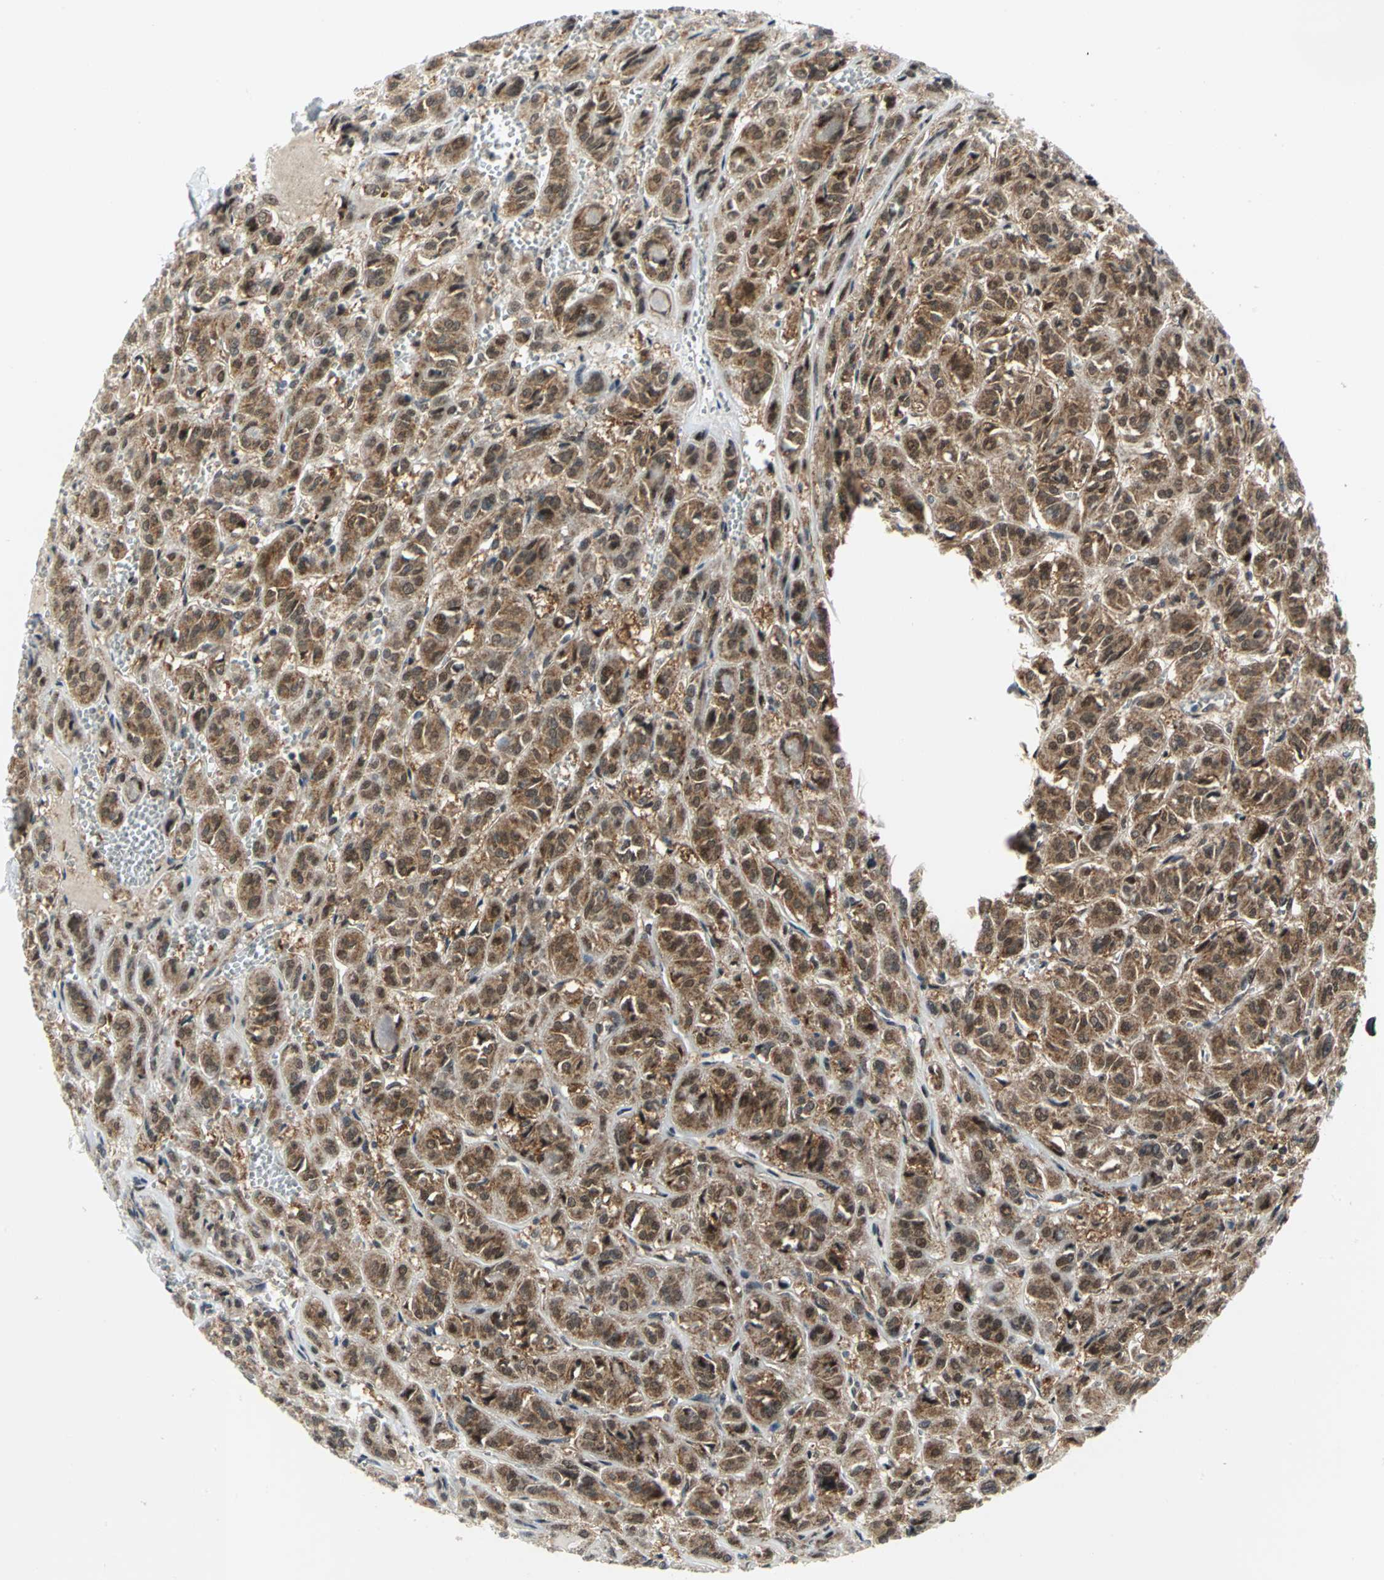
{"staining": {"intensity": "moderate", "quantity": ">75%", "location": "cytoplasmic/membranous"}, "tissue": "thyroid cancer", "cell_type": "Tumor cells", "image_type": "cancer", "snomed": [{"axis": "morphology", "description": "Follicular adenoma carcinoma, NOS"}, {"axis": "topography", "description": "Thyroid gland"}], "caption": "This is an image of IHC staining of thyroid cancer (follicular adenoma carcinoma), which shows moderate staining in the cytoplasmic/membranous of tumor cells.", "gene": "PSMA4", "patient": {"sex": "female", "age": 71}}